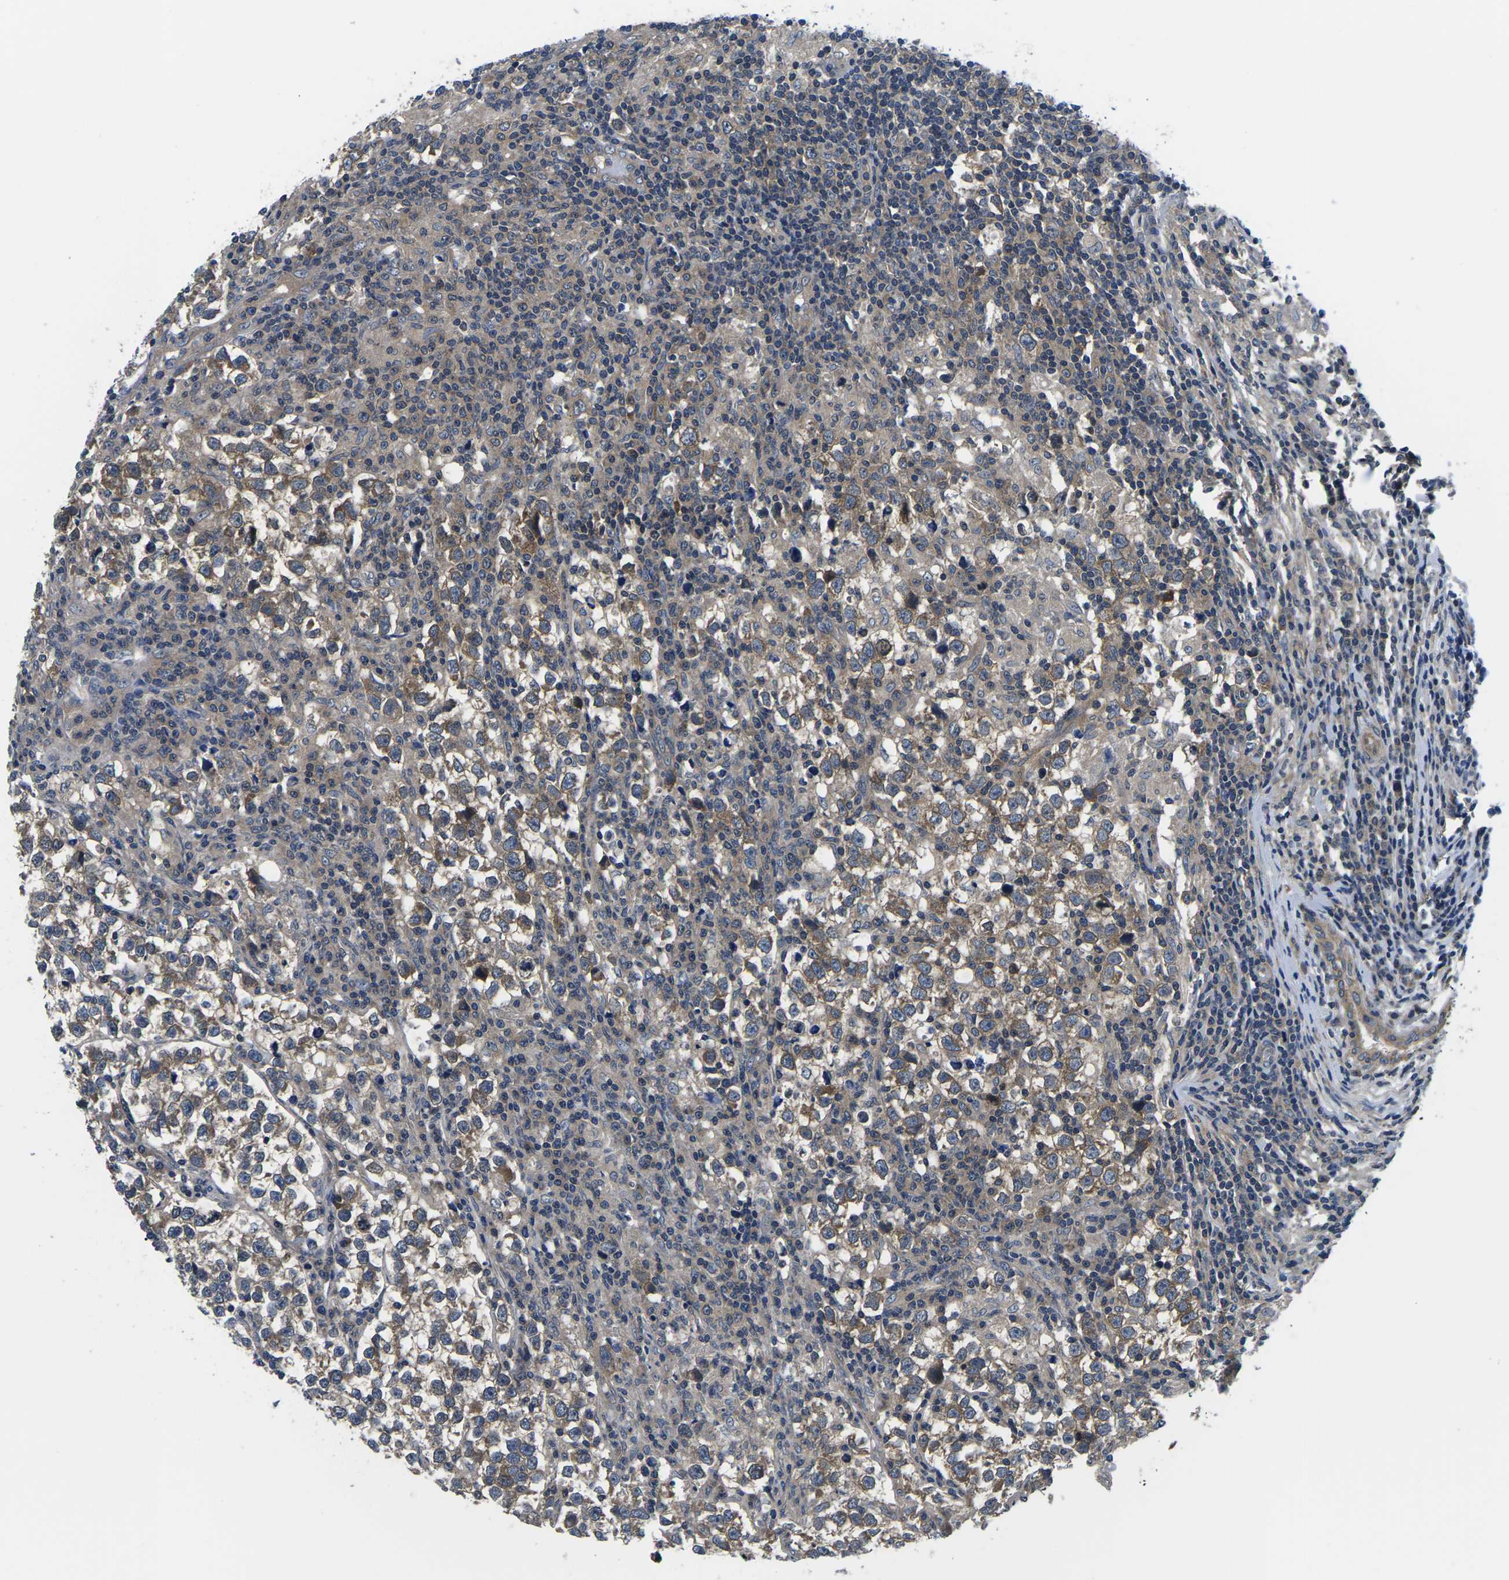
{"staining": {"intensity": "moderate", "quantity": ">75%", "location": "cytoplasmic/membranous"}, "tissue": "testis cancer", "cell_type": "Tumor cells", "image_type": "cancer", "snomed": [{"axis": "morphology", "description": "Normal tissue, NOS"}, {"axis": "morphology", "description": "Seminoma, NOS"}, {"axis": "topography", "description": "Testis"}], "caption": "A medium amount of moderate cytoplasmic/membranous expression is identified in about >75% of tumor cells in seminoma (testis) tissue.", "gene": "GSK3B", "patient": {"sex": "male", "age": 43}}